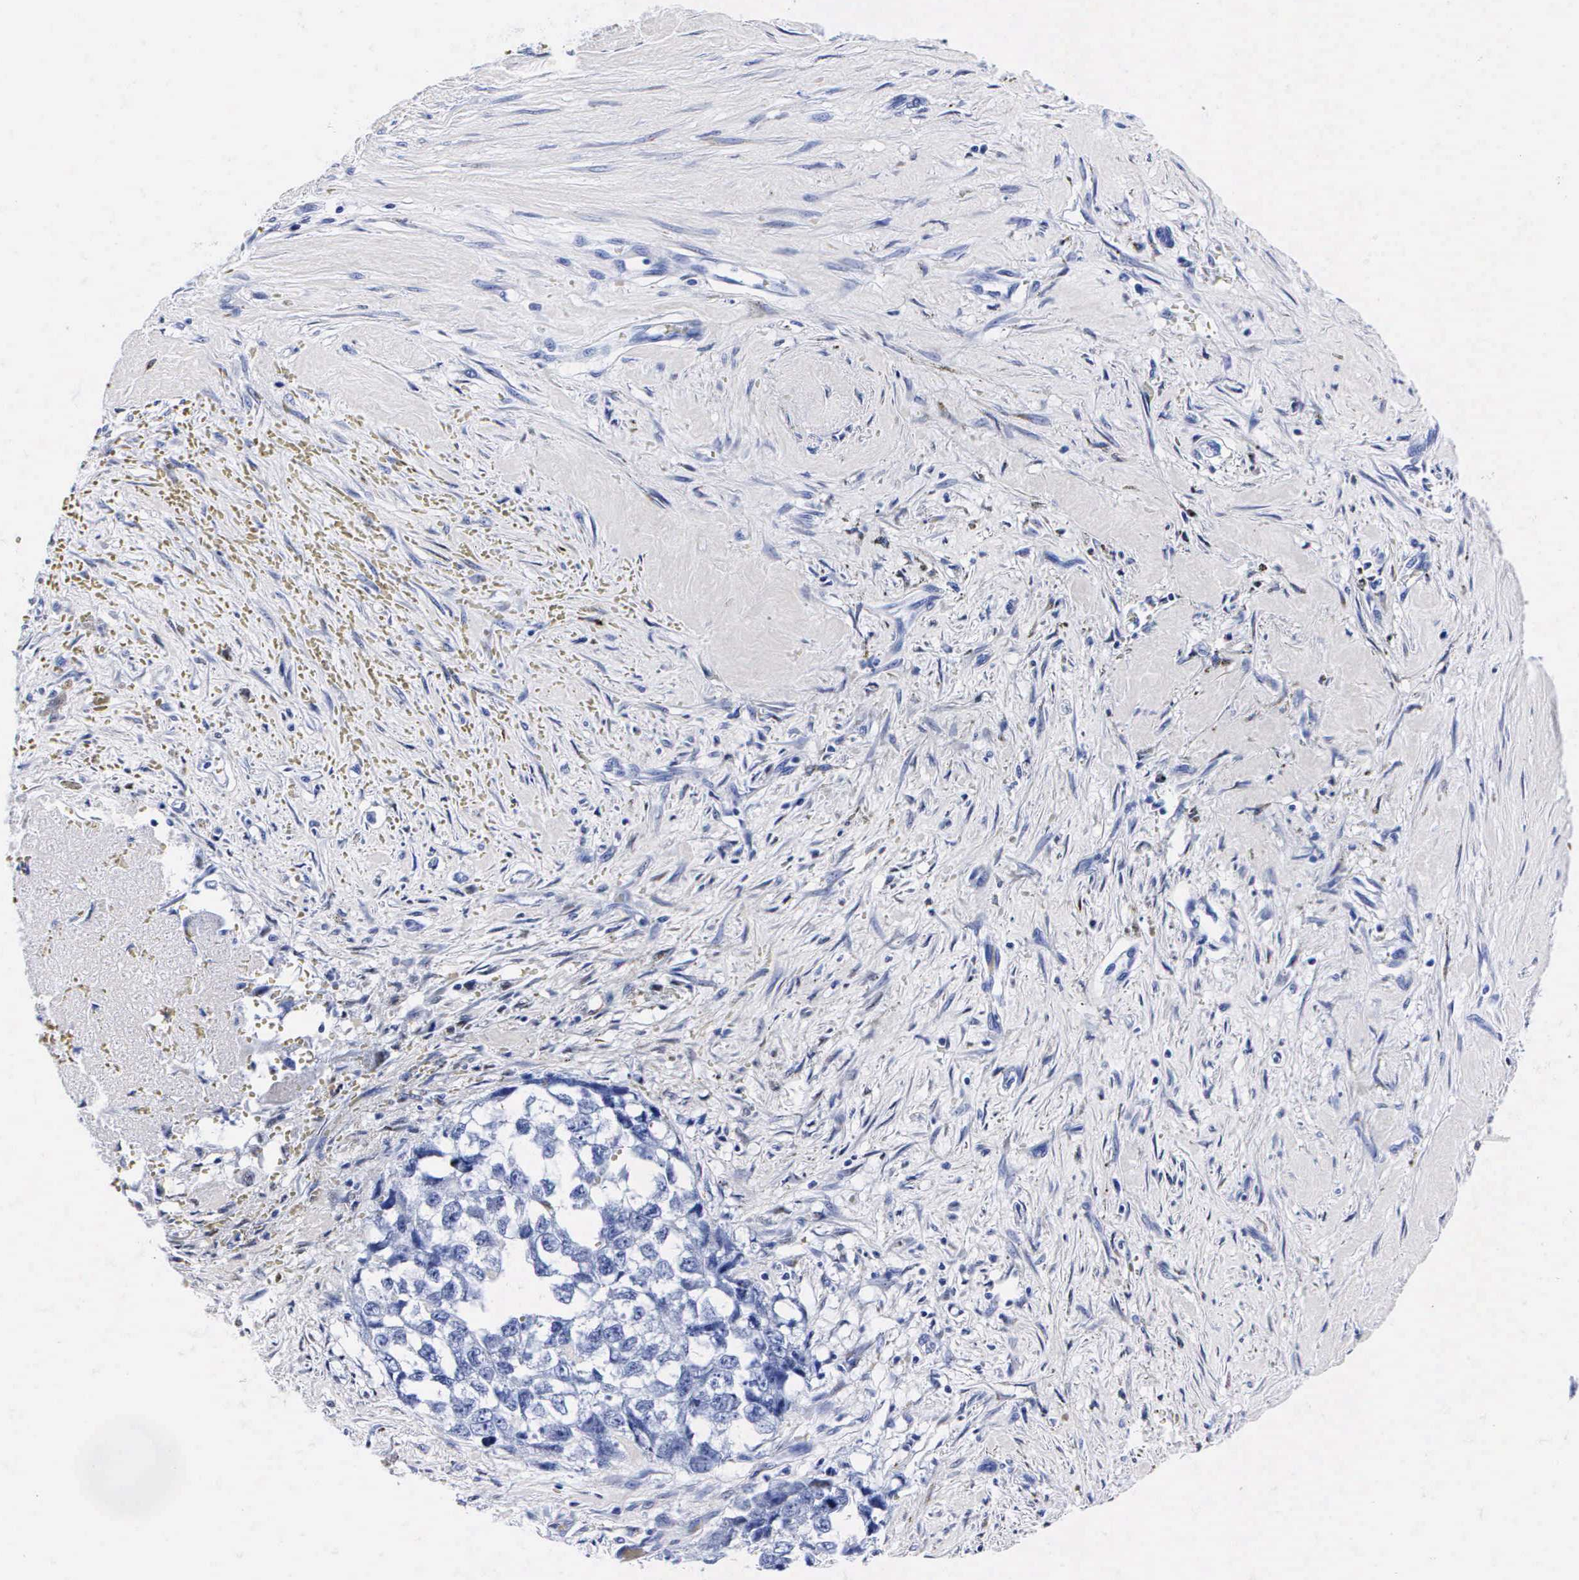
{"staining": {"intensity": "negative", "quantity": "none", "location": "none"}, "tissue": "testis cancer", "cell_type": "Tumor cells", "image_type": "cancer", "snomed": [{"axis": "morphology", "description": "Carcinoma, Embryonal, NOS"}, {"axis": "topography", "description": "Testis"}], "caption": "Micrograph shows no protein staining in tumor cells of testis embryonal carcinoma tissue. (DAB IHC, high magnification).", "gene": "ENO2", "patient": {"sex": "male", "age": 31}}